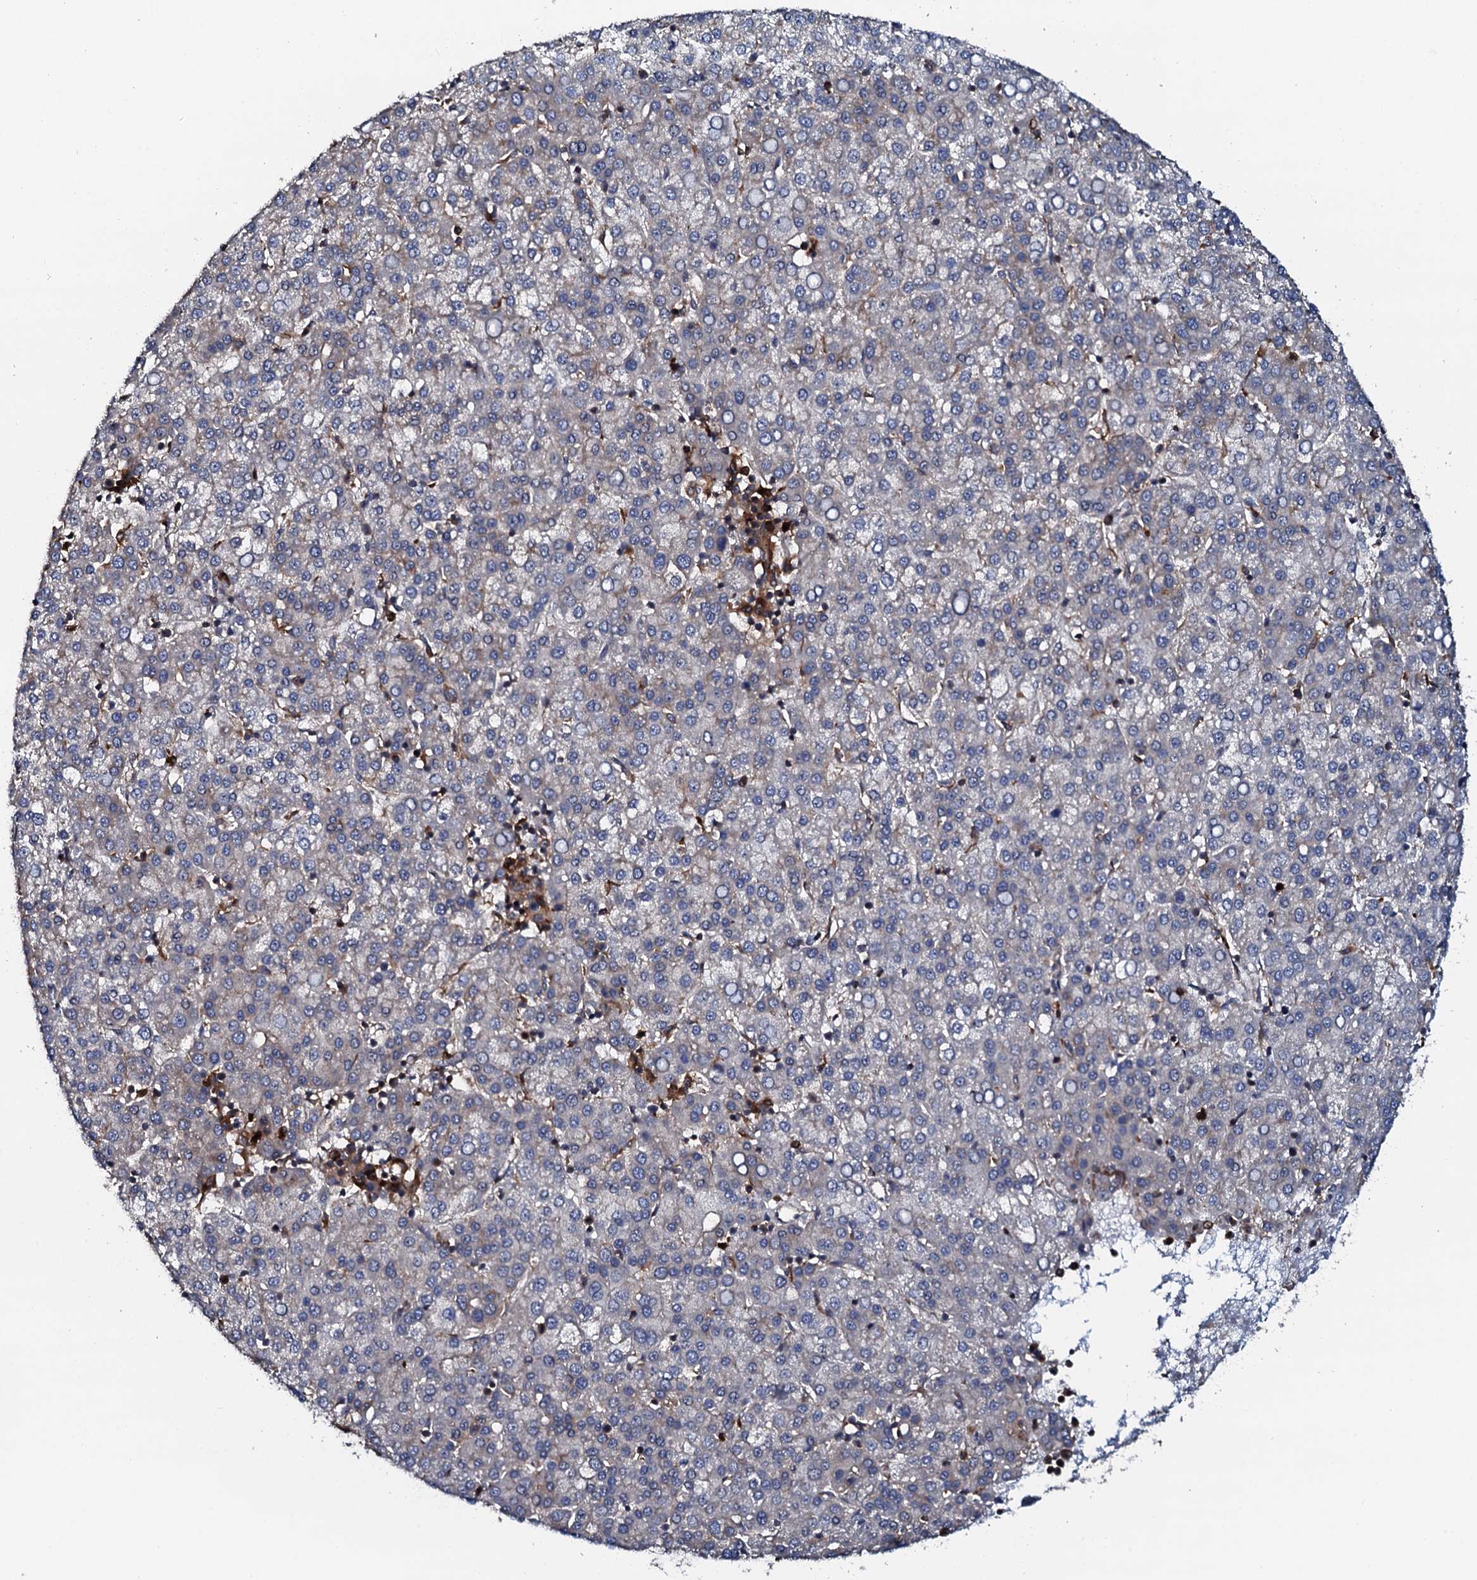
{"staining": {"intensity": "weak", "quantity": "<25%", "location": "cytoplasmic/membranous"}, "tissue": "liver cancer", "cell_type": "Tumor cells", "image_type": "cancer", "snomed": [{"axis": "morphology", "description": "Carcinoma, Hepatocellular, NOS"}, {"axis": "topography", "description": "Liver"}], "caption": "IHC histopathology image of neoplastic tissue: human hepatocellular carcinoma (liver) stained with DAB shows no significant protein positivity in tumor cells.", "gene": "VAMP8", "patient": {"sex": "female", "age": 58}}